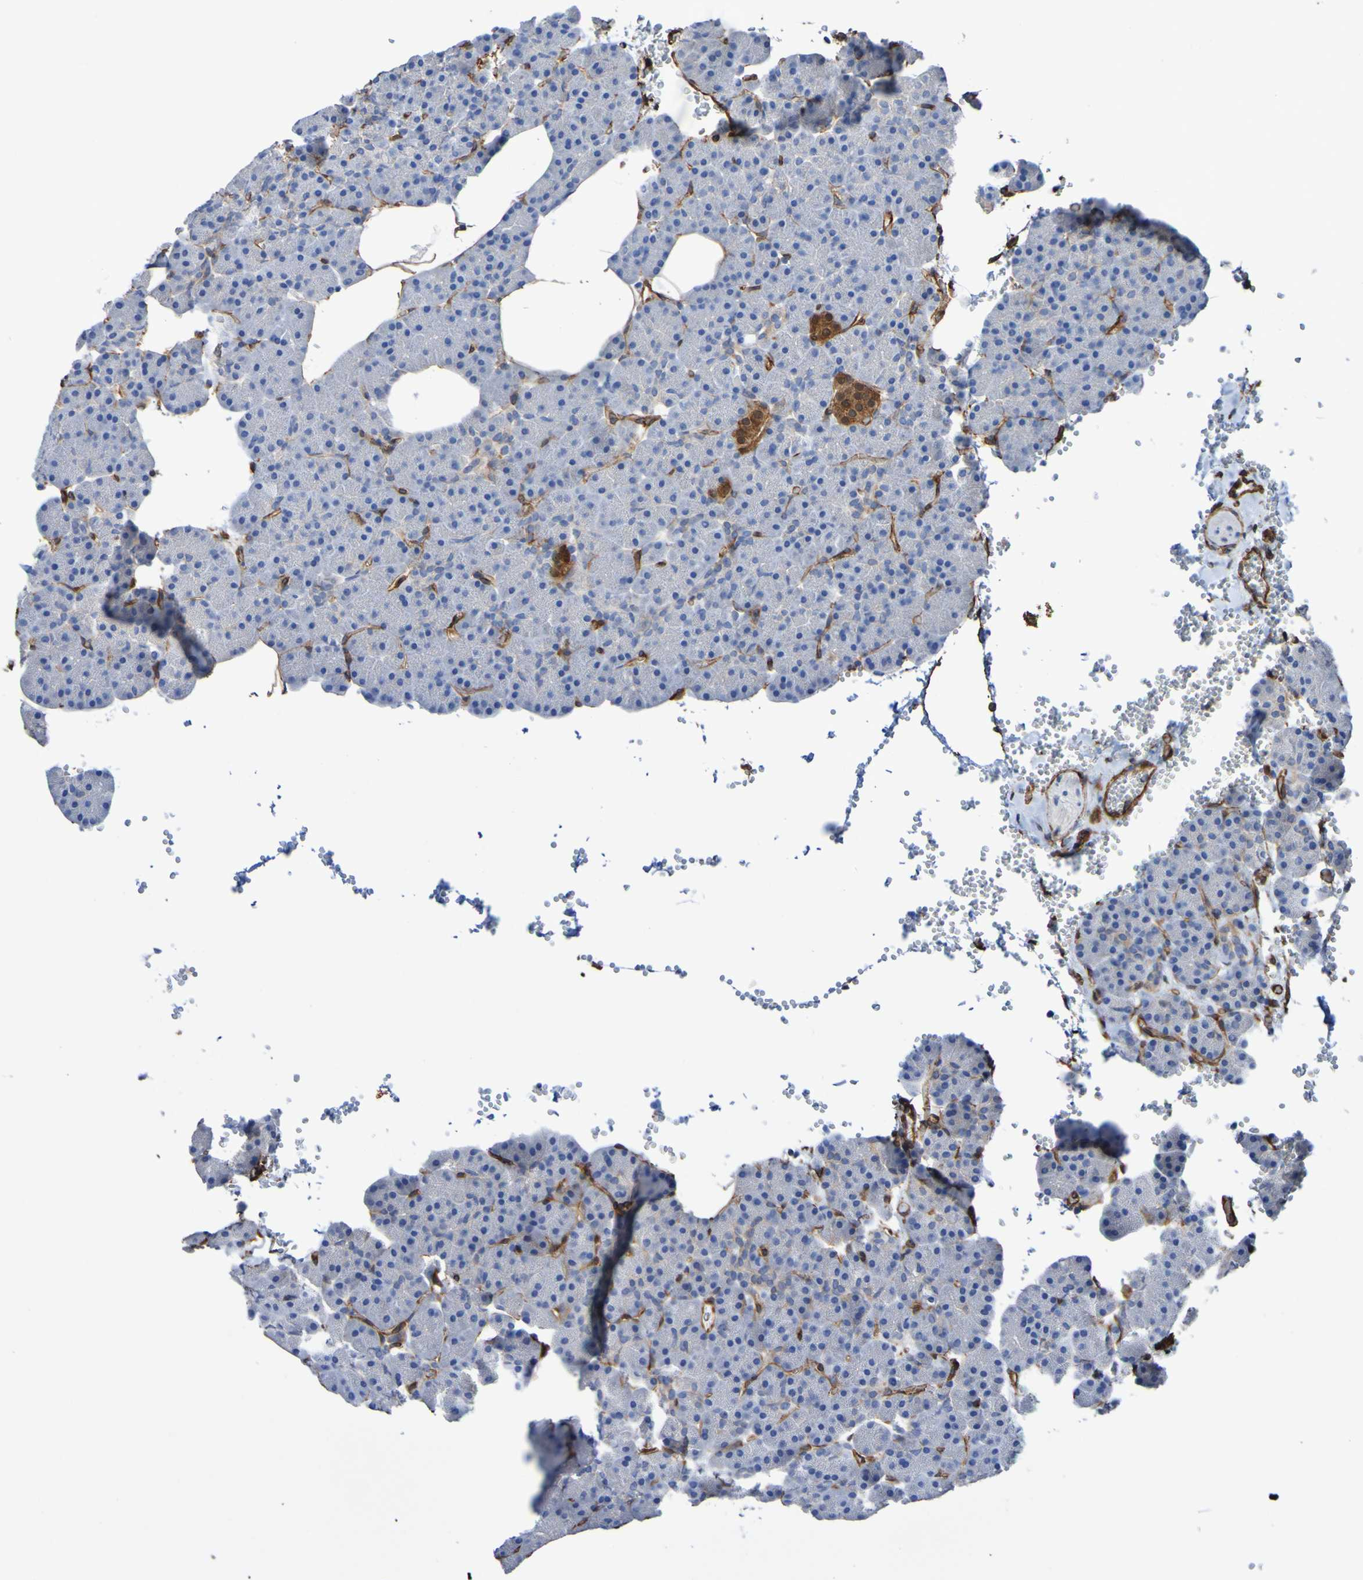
{"staining": {"intensity": "weak", "quantity": "<25%", "location": "cytoplasmic/membranous"}, "tissue": "pancreas", "cell_type": "Exocrine glandular cells", "image_type": "normal", "snomed": [{"axis": "morphology", "description": "Normal tissue, NOS"}, {"axis": "topography", "description": "Pancreas"}], "caption": "Immunohistochemical staining of benign human pancreas exhibits no significant expression in exocrine glandular cells. (DAB (3,3'-diaminobenzidine) immunohistochemistry (IHC), high magnification).", "gene": "ELMOD3", "patient": {"sex": "female", "age": 35}}